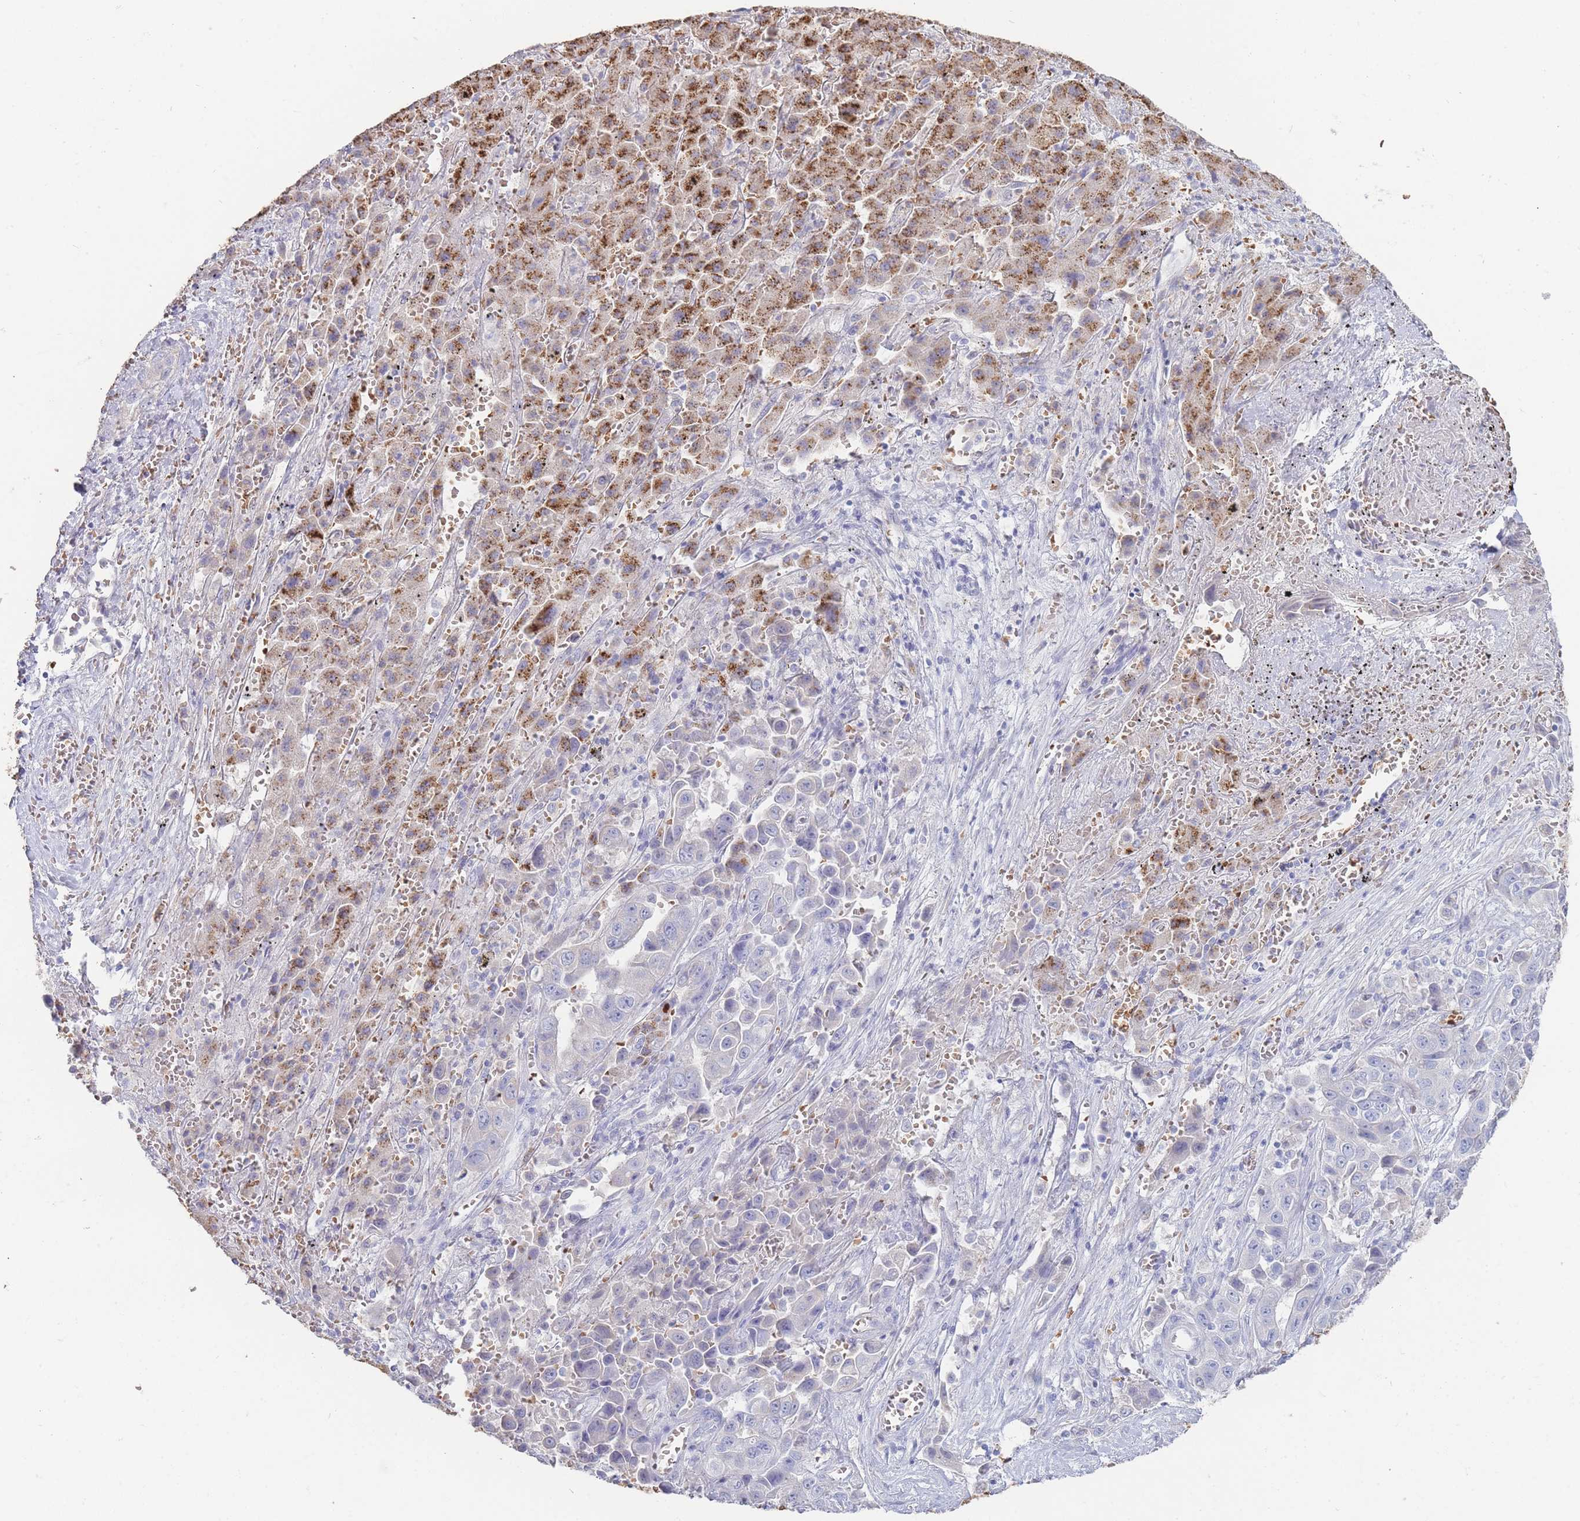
{"staining": {"intensity": "negative", "quantity": "none", "location": "none"}, "tissue": "liver cancer", "cell_type": "Tumor cells", "image_type": "cancer", "snomed": [{"axis": "morphology", "description": "Cholangiocarcinoma"}, {"axis": "topography", "description": "Liver"}], "caption": "This photomicrograph is of liver cancer (cholangiocarcinoma) stained with immunohistochemistry (IHC) to label a protein in brown with the nuclei are counter-stained blue. There is no staining in tumor cells.", "gene": "HBG2", "patient": {"sex": "female", "age": 52}}